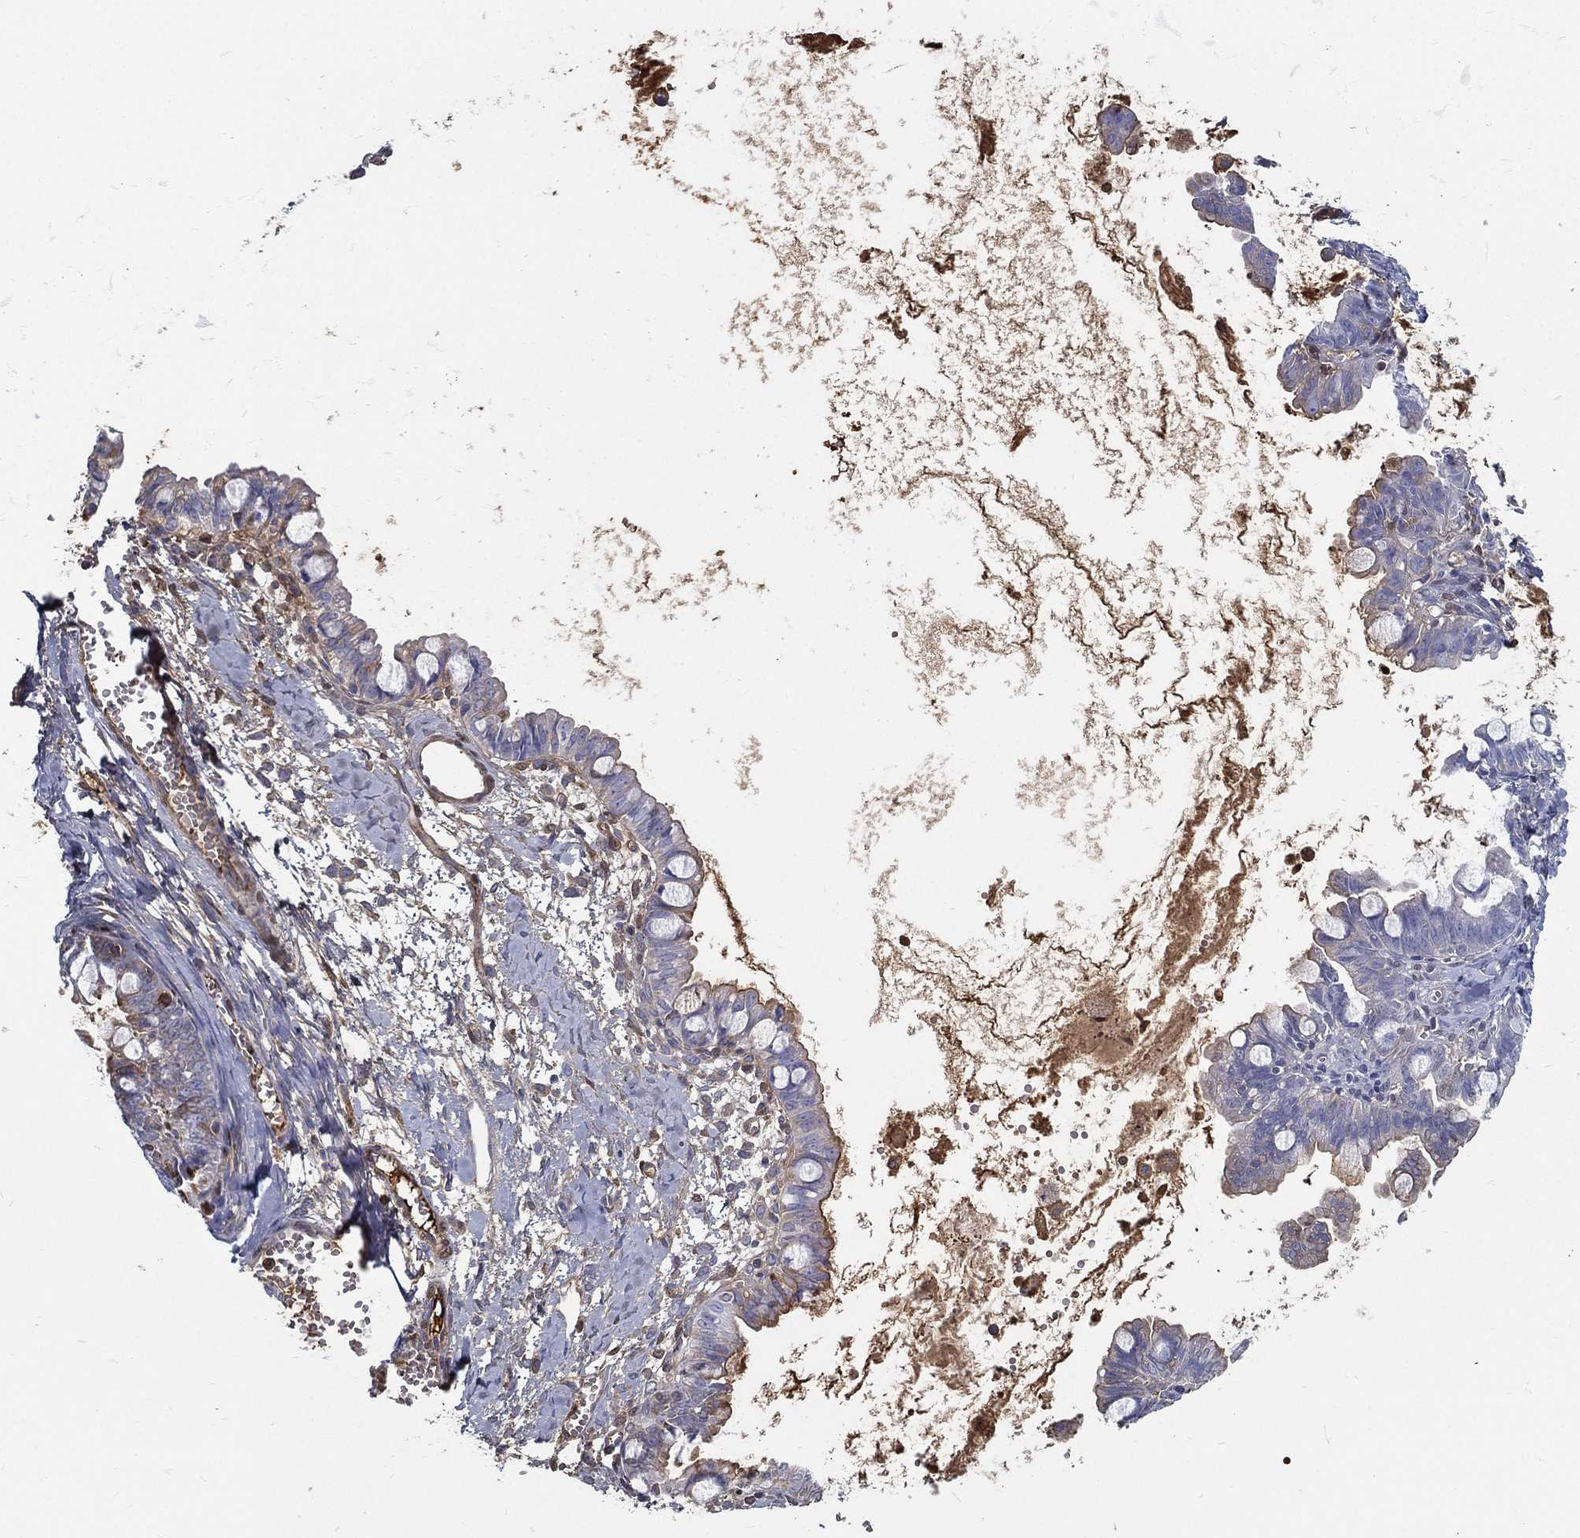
{"staining": {"intensity": "moderate", "quantity": "<25%", "location": "cytoplasmic/membranous"}, "tissue": "ovarian cancer", "cell_type": "Tumor cells", "image_type": "cancer", "snomed": [{"axis": "morphology", "description": "Cystadenocarcinoma, mucinous, NOS"}, {"axis": "topography", "description": "Ovary"}], "caption": "Tumor cells show low levels of moderate cytoplasmic/membranous positivity in about <25% of cells in ovarian mucinous cystadenocarcinoma.", "gene": "IFNB1", "patient": {"sex": "female", "age": 63}}